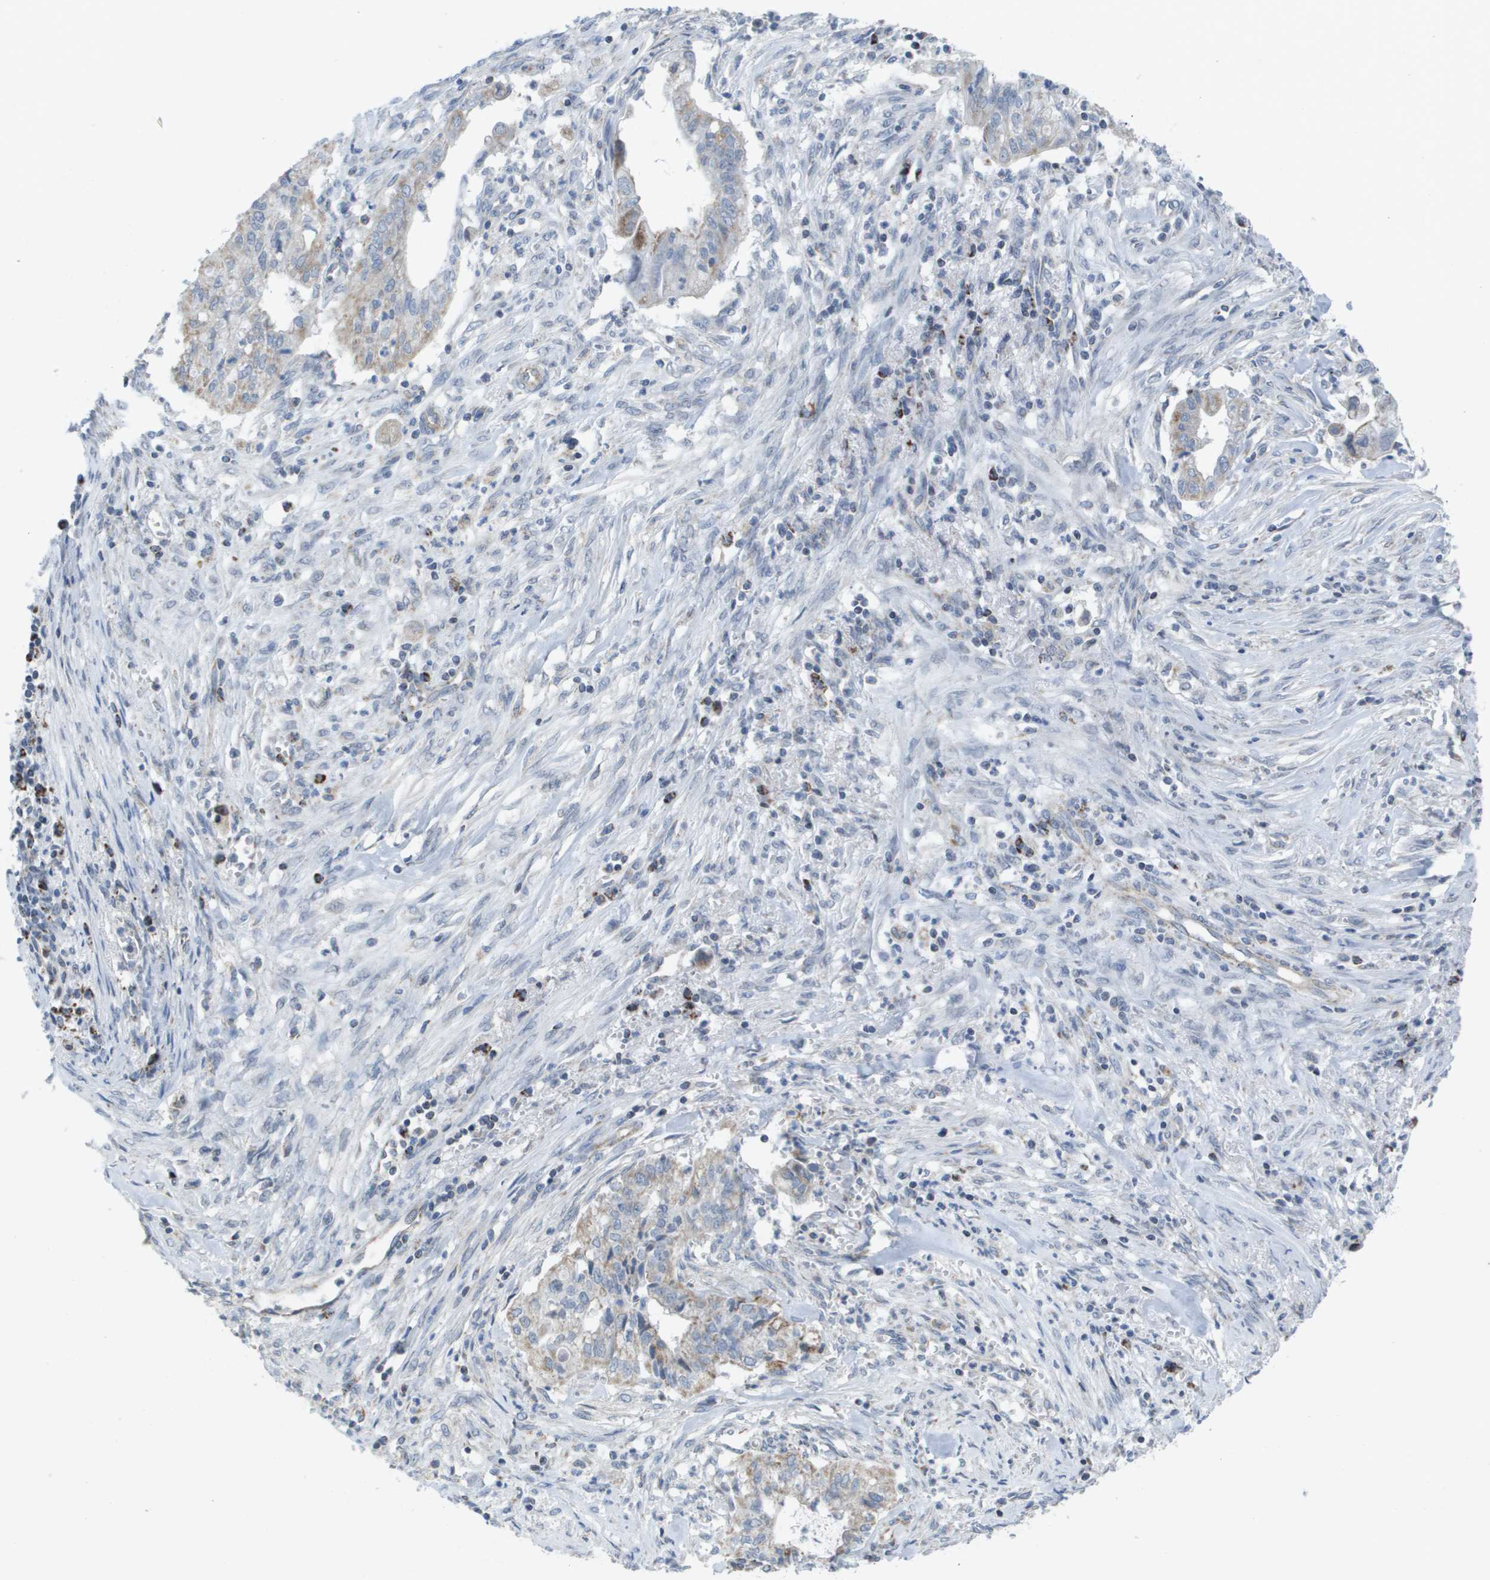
{"staining": {"intensity": "moderate", "quantity": "<25%", "location": "cytoplasmic/membranous"}, "tissue": "cervical cancer", "cell_type": "Tumor cells", "image_type": "cancer", "snomed": [{"axis": "morphology", "description": "Adenocarcinoma, NOS"}, {"axis": "topography", "description": "Cervix"}], "caption": "This is a micrograph of immunohistochemistry staining of cervical cancer, which shows moderate staining in the cytoplasmic/membranous of tumor cells.", "gene": "TMEM223", "patient": {"sex": "female", "age": 44}}